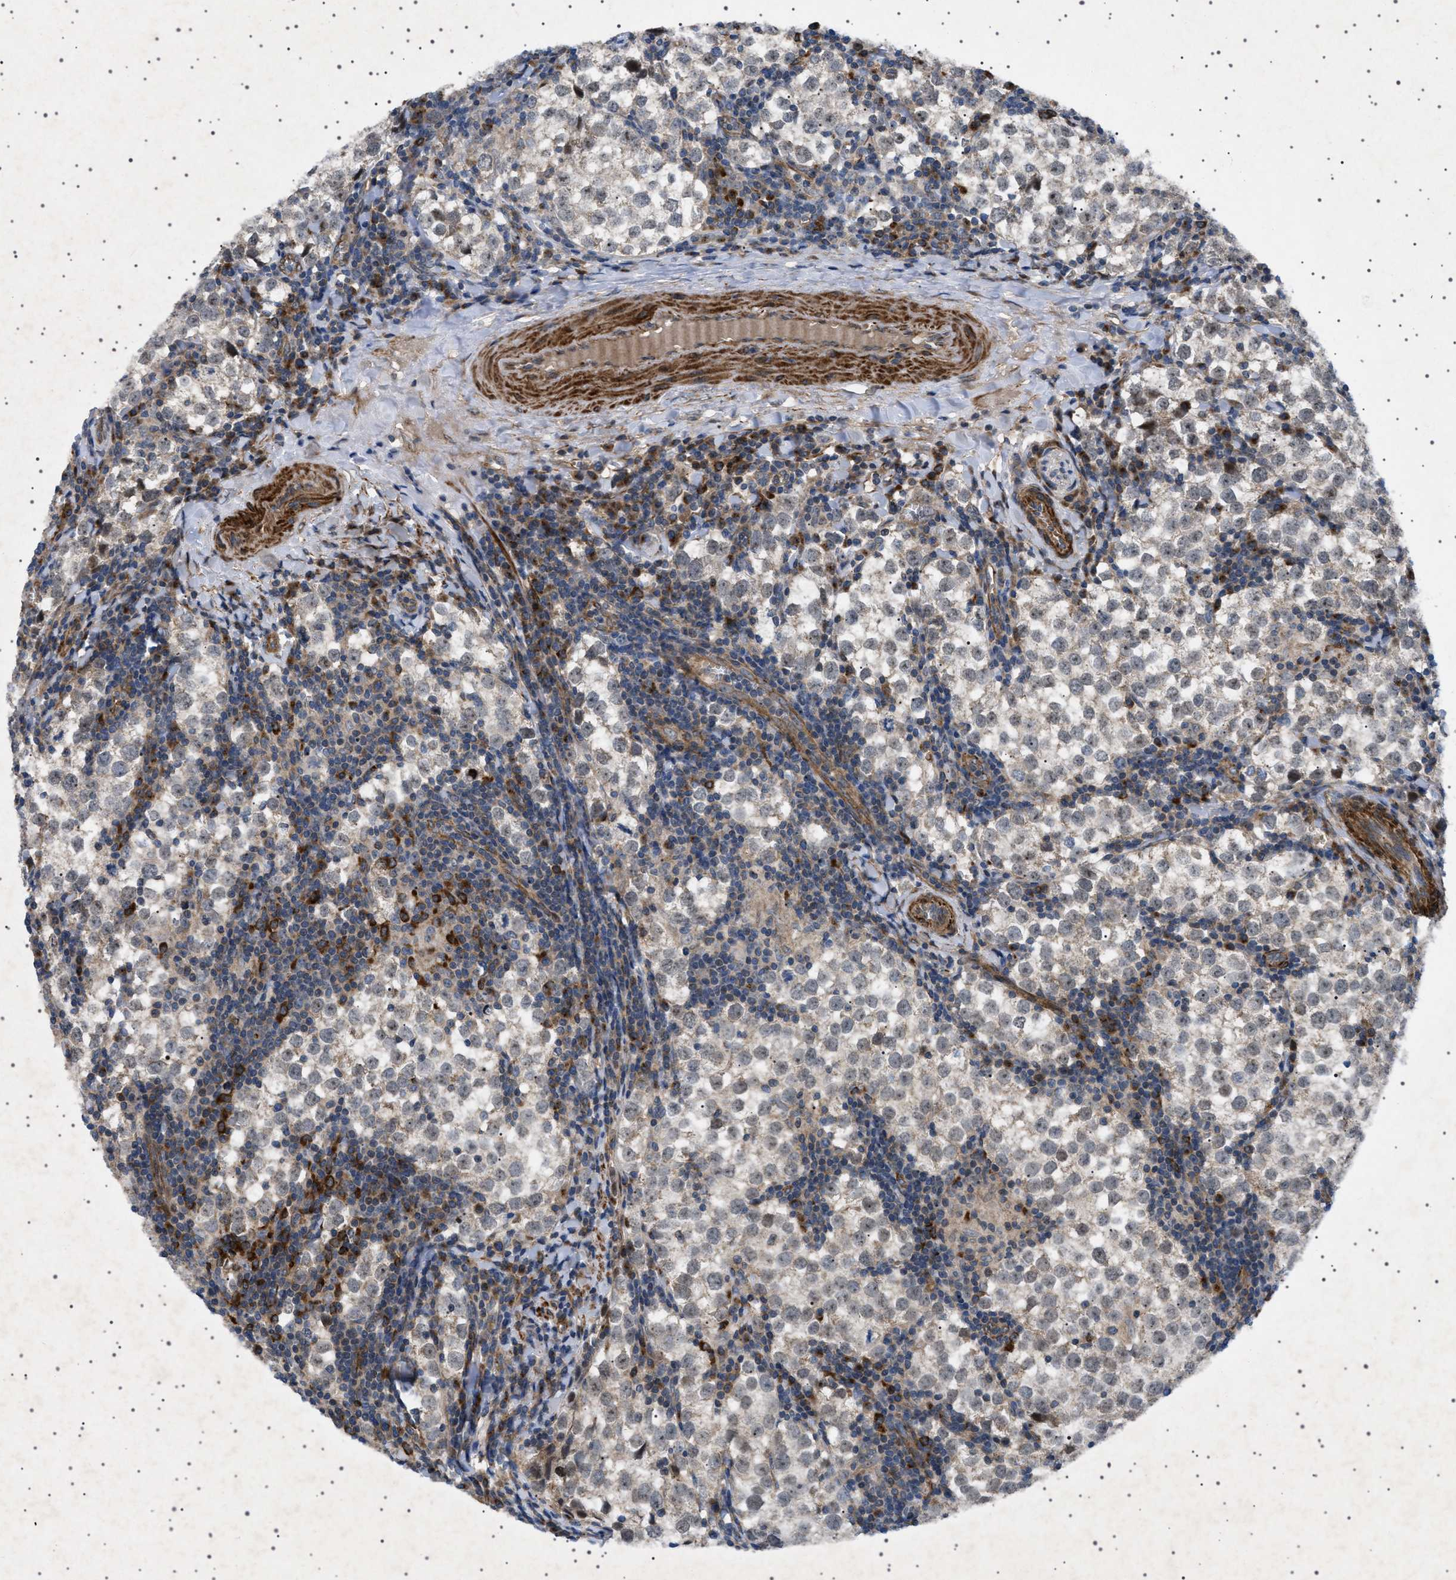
{"staining": {"intensity": "weak", "quantity": "<25%", "location": "nuclear"}, "tissue": "testis cancer", "cell_type": "Tumor cells", "image_type": "cancer", "snomed": [{"axis": "morphology", "description": "Seminoma, NOS"}, {"axis": "morphology", "description": "Carcinoma, Embryonal, NOS"}, {"axis": "topography", "description": "Testis"}], "caption": "Immunohistochemical staining of human testis cancer shows no significant staining in tumor cells.", "gene": "CCDC186", "patient": {"sex": "male", "age": 36}}